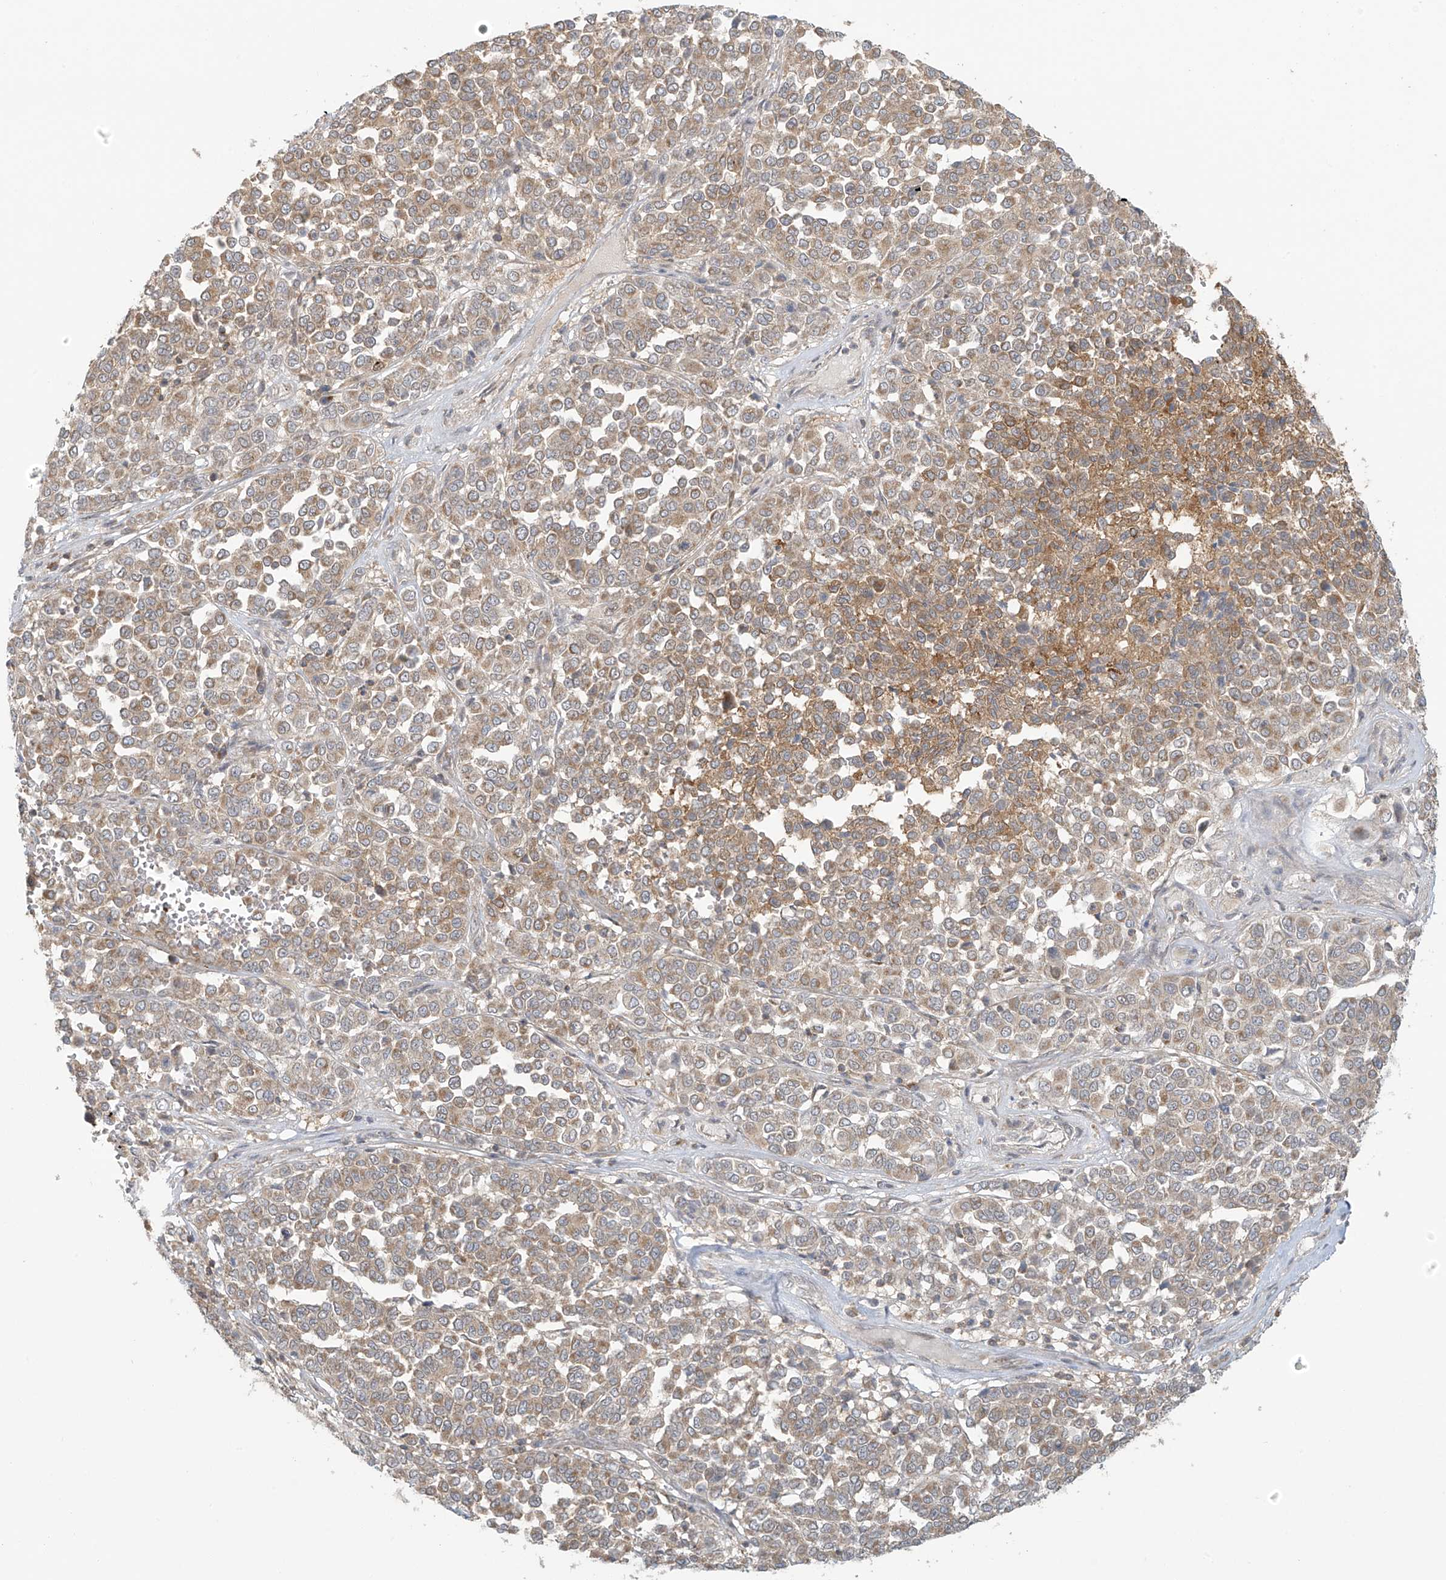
{"staining": {"intensity": "weak", "quantity": ">75%", "location": "cytoplasmic/membranous"}, "tissue": "melanoma", "cell_type": "Tumor cells", "image_type": "cancer", "snomed": [{"axis": "morphology", "description": "Malignant melanoma, Metastatic site"}, {"axis": "topography", "description": "Pancreas"}], "caption": "Protein expression analysis of melanoma exhibits weak cytoplasmic/membranous staining in about >75% of tumor cells.", "gene": "HDDC2", "patient": {"sex": "female", "age": 30}}